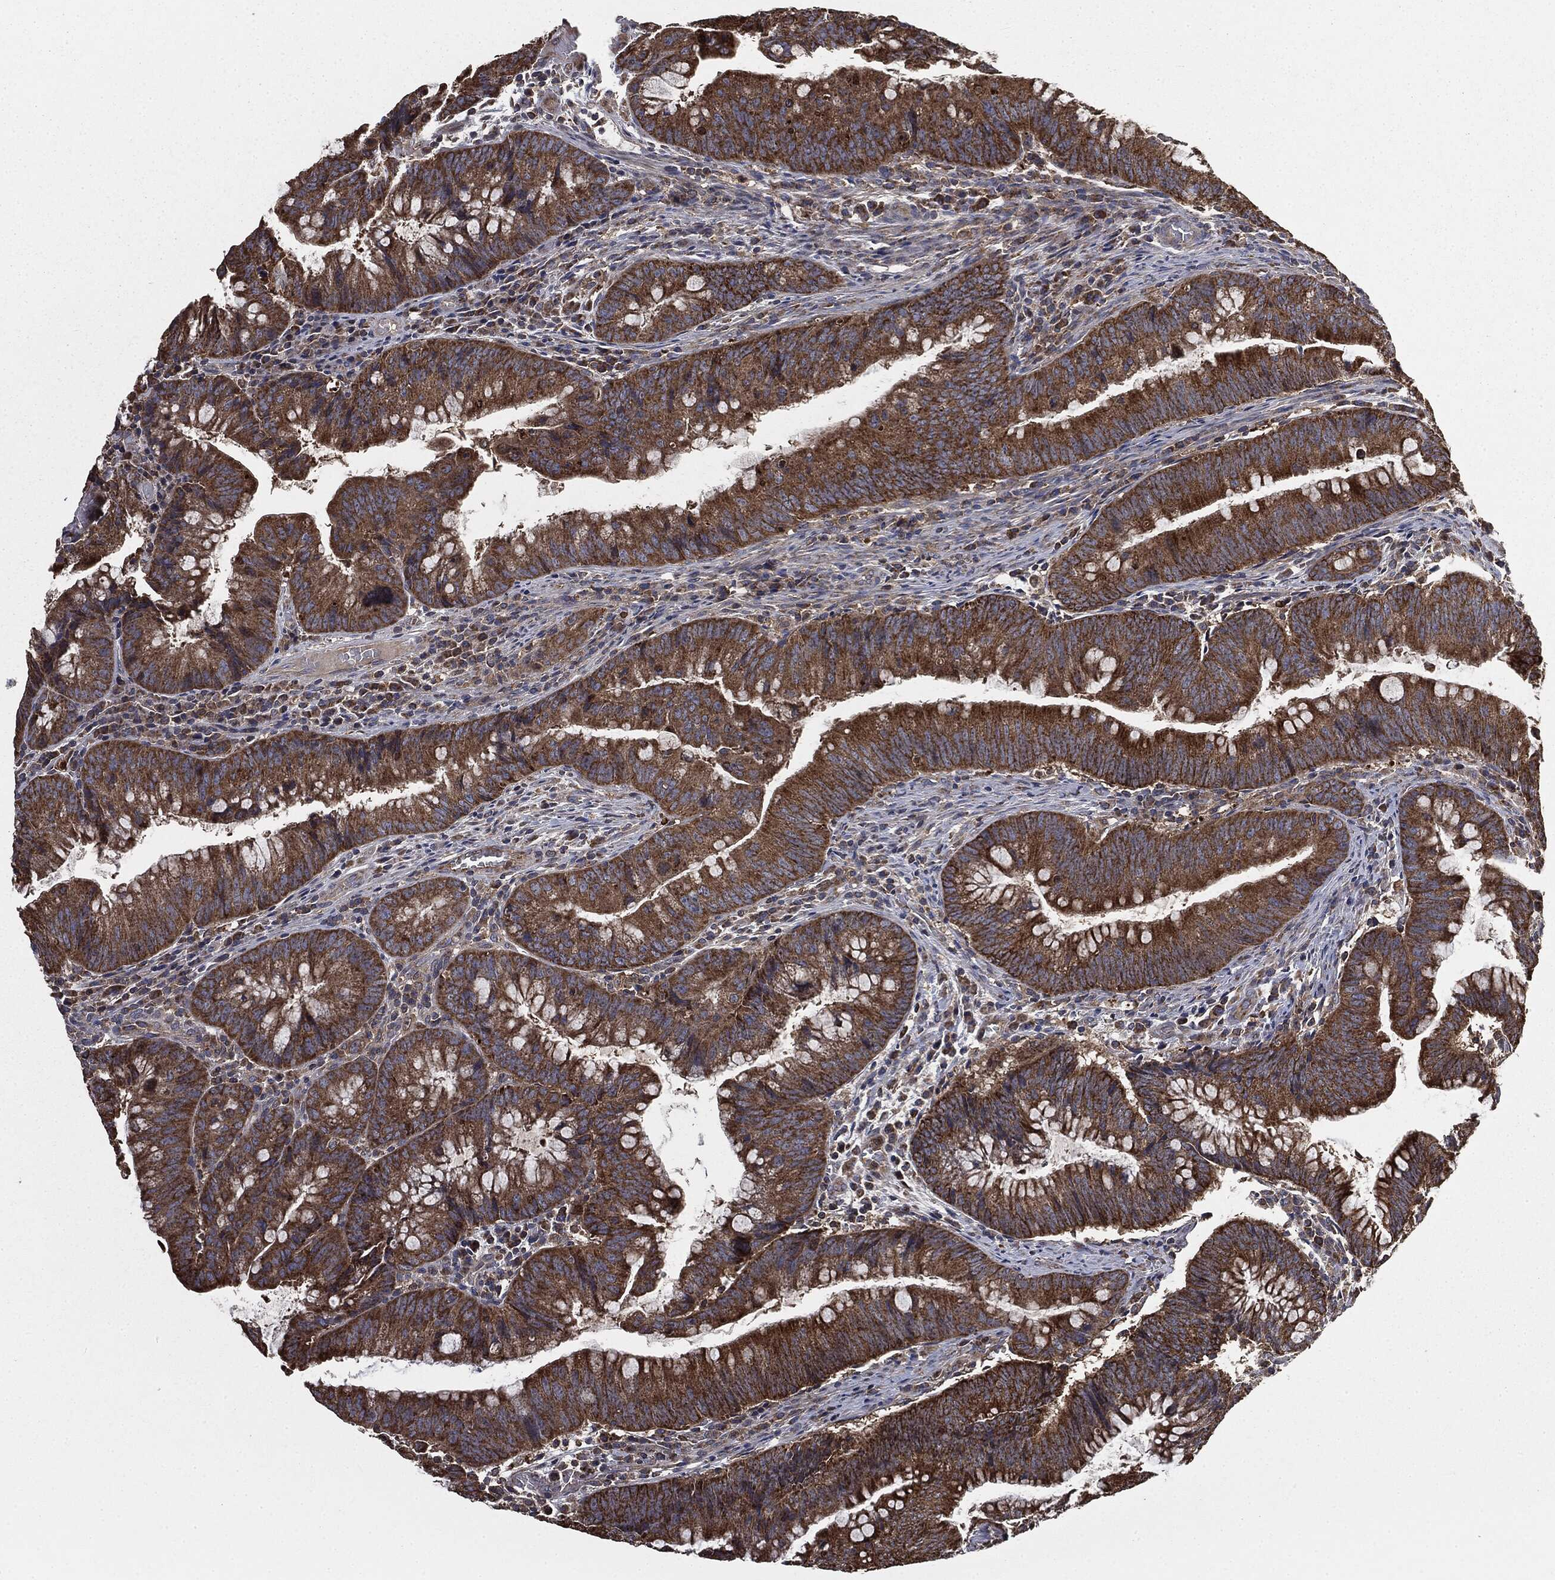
{"staining": {"intensity": "strong", "quantity": ">75%", "location": "cytoplasmic/membranous"}, "tissue": "colorectal cancer", "cell_type": "Tumor cells", "image_type": "cancer", "snomed": [{"axis": "morphology", "description": "Adenocarcinoma, NOS"}, {"axis": "topography", "description": "Colon"}], "caption": "Colorectal cancer stained for a protein shows strong cytoplasmic/membranous positivity in tumor cells.", "gene": "MAPK6", "patient": {"sex": "male", "age": 62}}